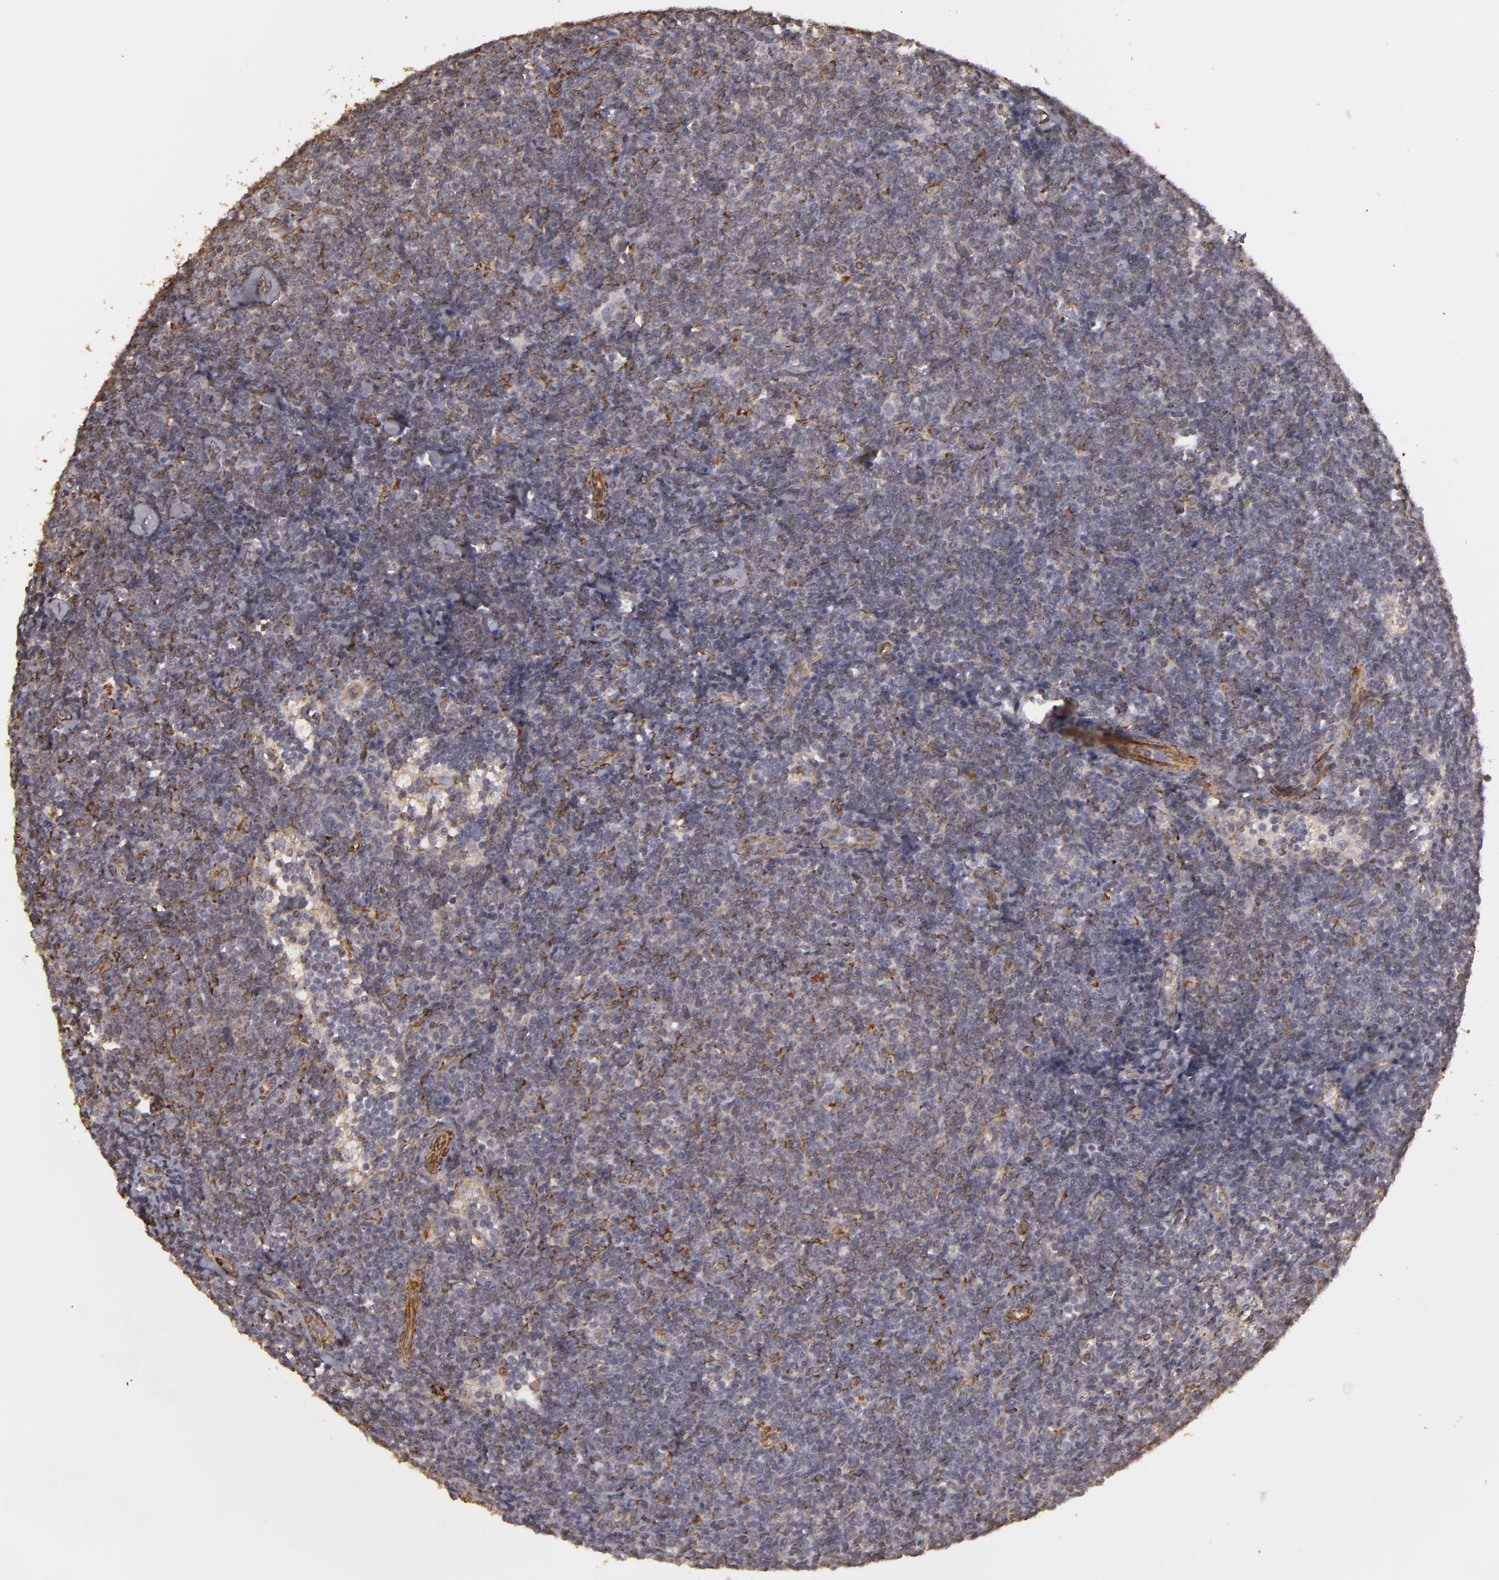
{"staining": {"intensity": "weak", "quantity": "25%-75%", "location": "cytoplasmic/membranous"}, "tissue": "lymphoma", "cell_type": "Tumor cells", "image_type": "cancer", "snomed": [{"axis": "morphology", "description": "Malignant lymphoma, non-Hodgkin's type, Low grade"}, {"axis": "topography", "description": "Lymph node"}], "caption": "Human low-grade malignant lymphoma, non-Hodgkin's type stained with a brown dye displays weak cytoplasmic/membranous positive staining in approximately 25%-75% of tumor cells.", "gene": "CYB5R3", "patient": {"sex": "male", "age": 65}}